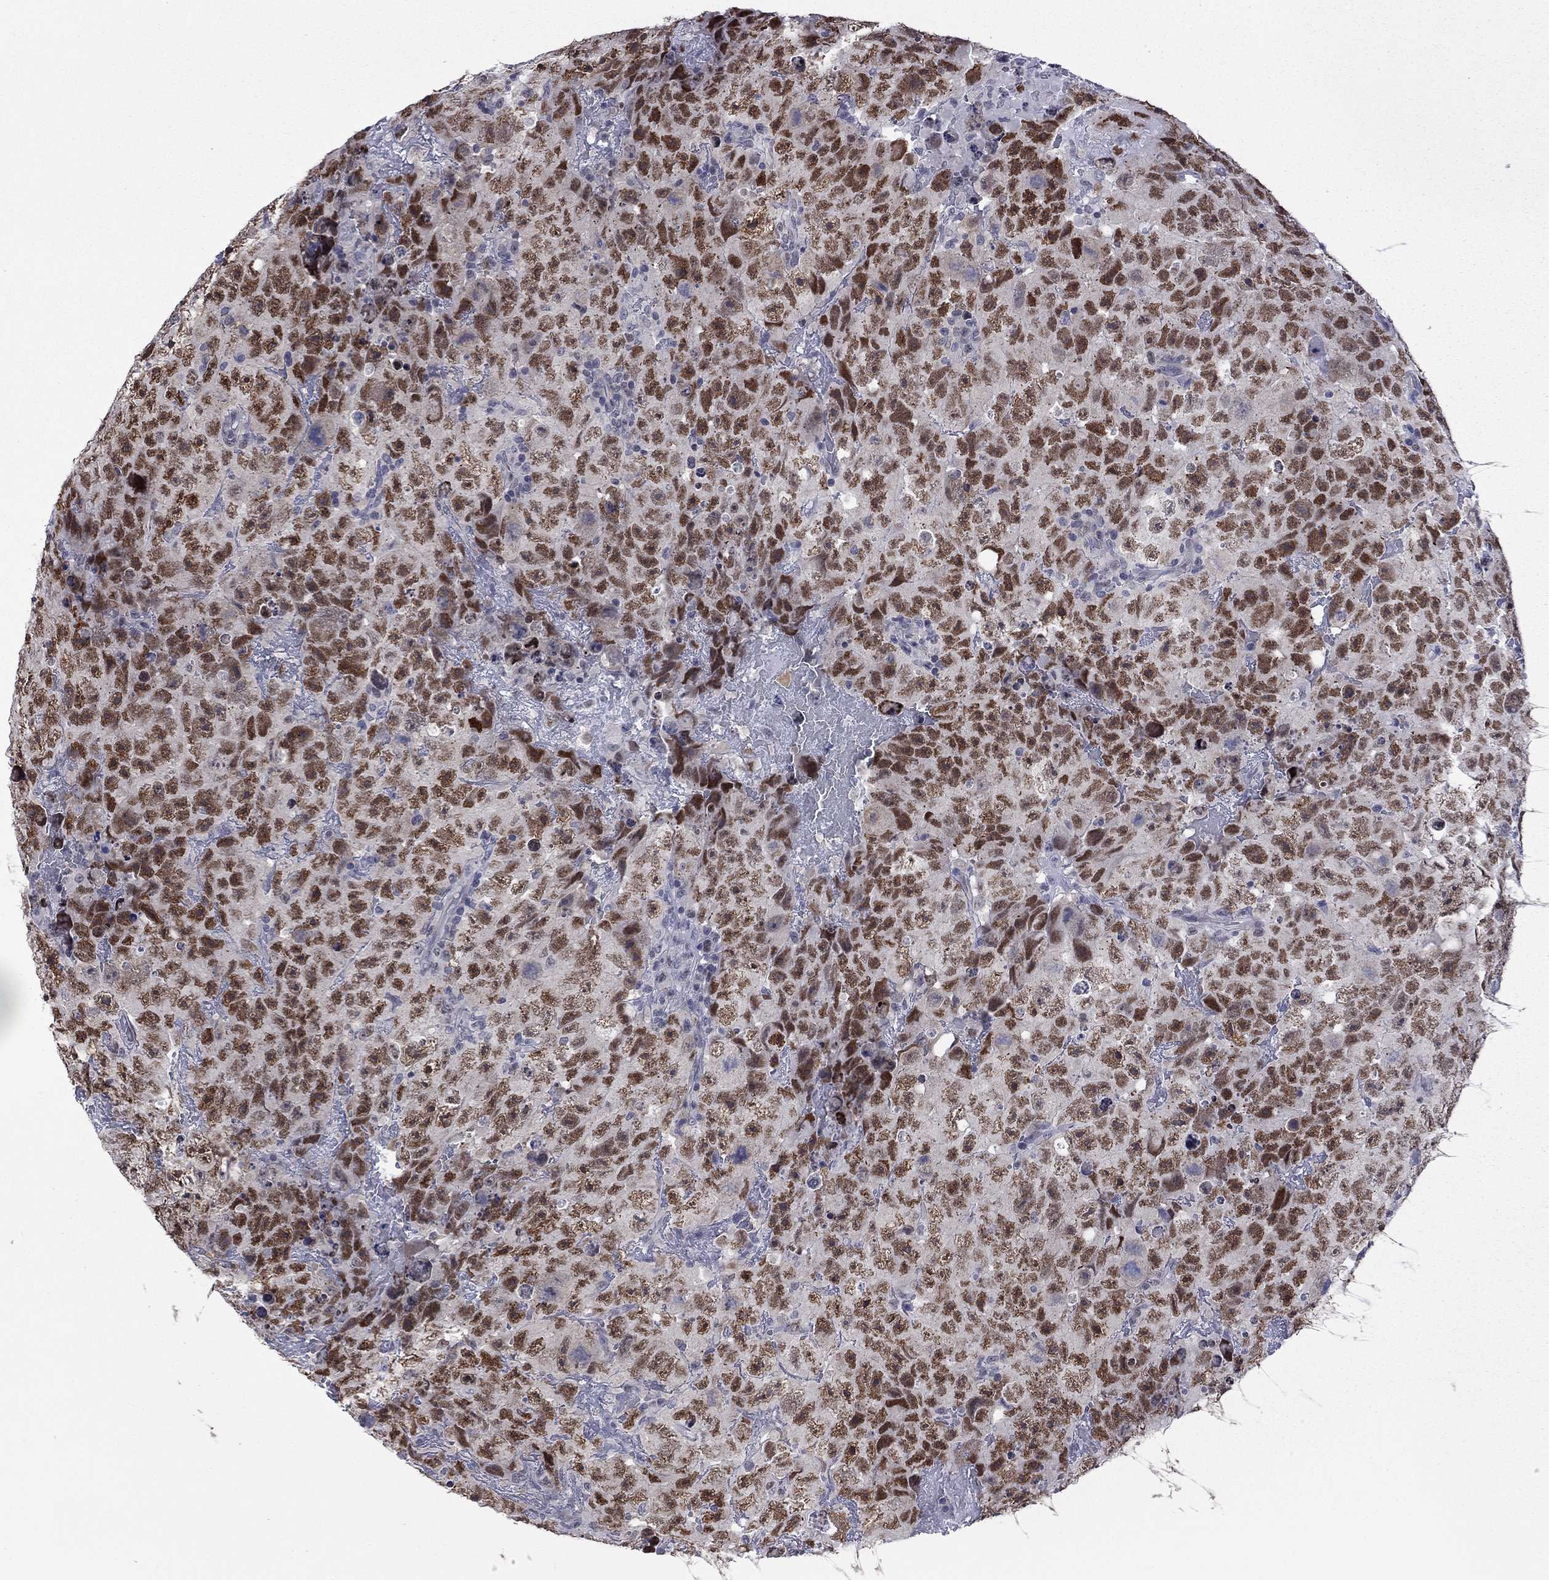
{"staining": {"intensity": "strong", "quantity": ">75%", "location": "nuclear"}, "tissue": "testis cancer", "cell_type": "Tumor cells", "image_type": "cancer", "snomed": [{"axis": "morphology", "description": "Carcinoma, Embryonal, NOS"}, {"axis": "topography", "description": "Testis"}], "caption": "Embryonal carcinoma (testis) stained with a protein marker shows strong staining in tumor cells.", "gene": "POU5F2", "patient": {"sex": "male", "age": 24}}